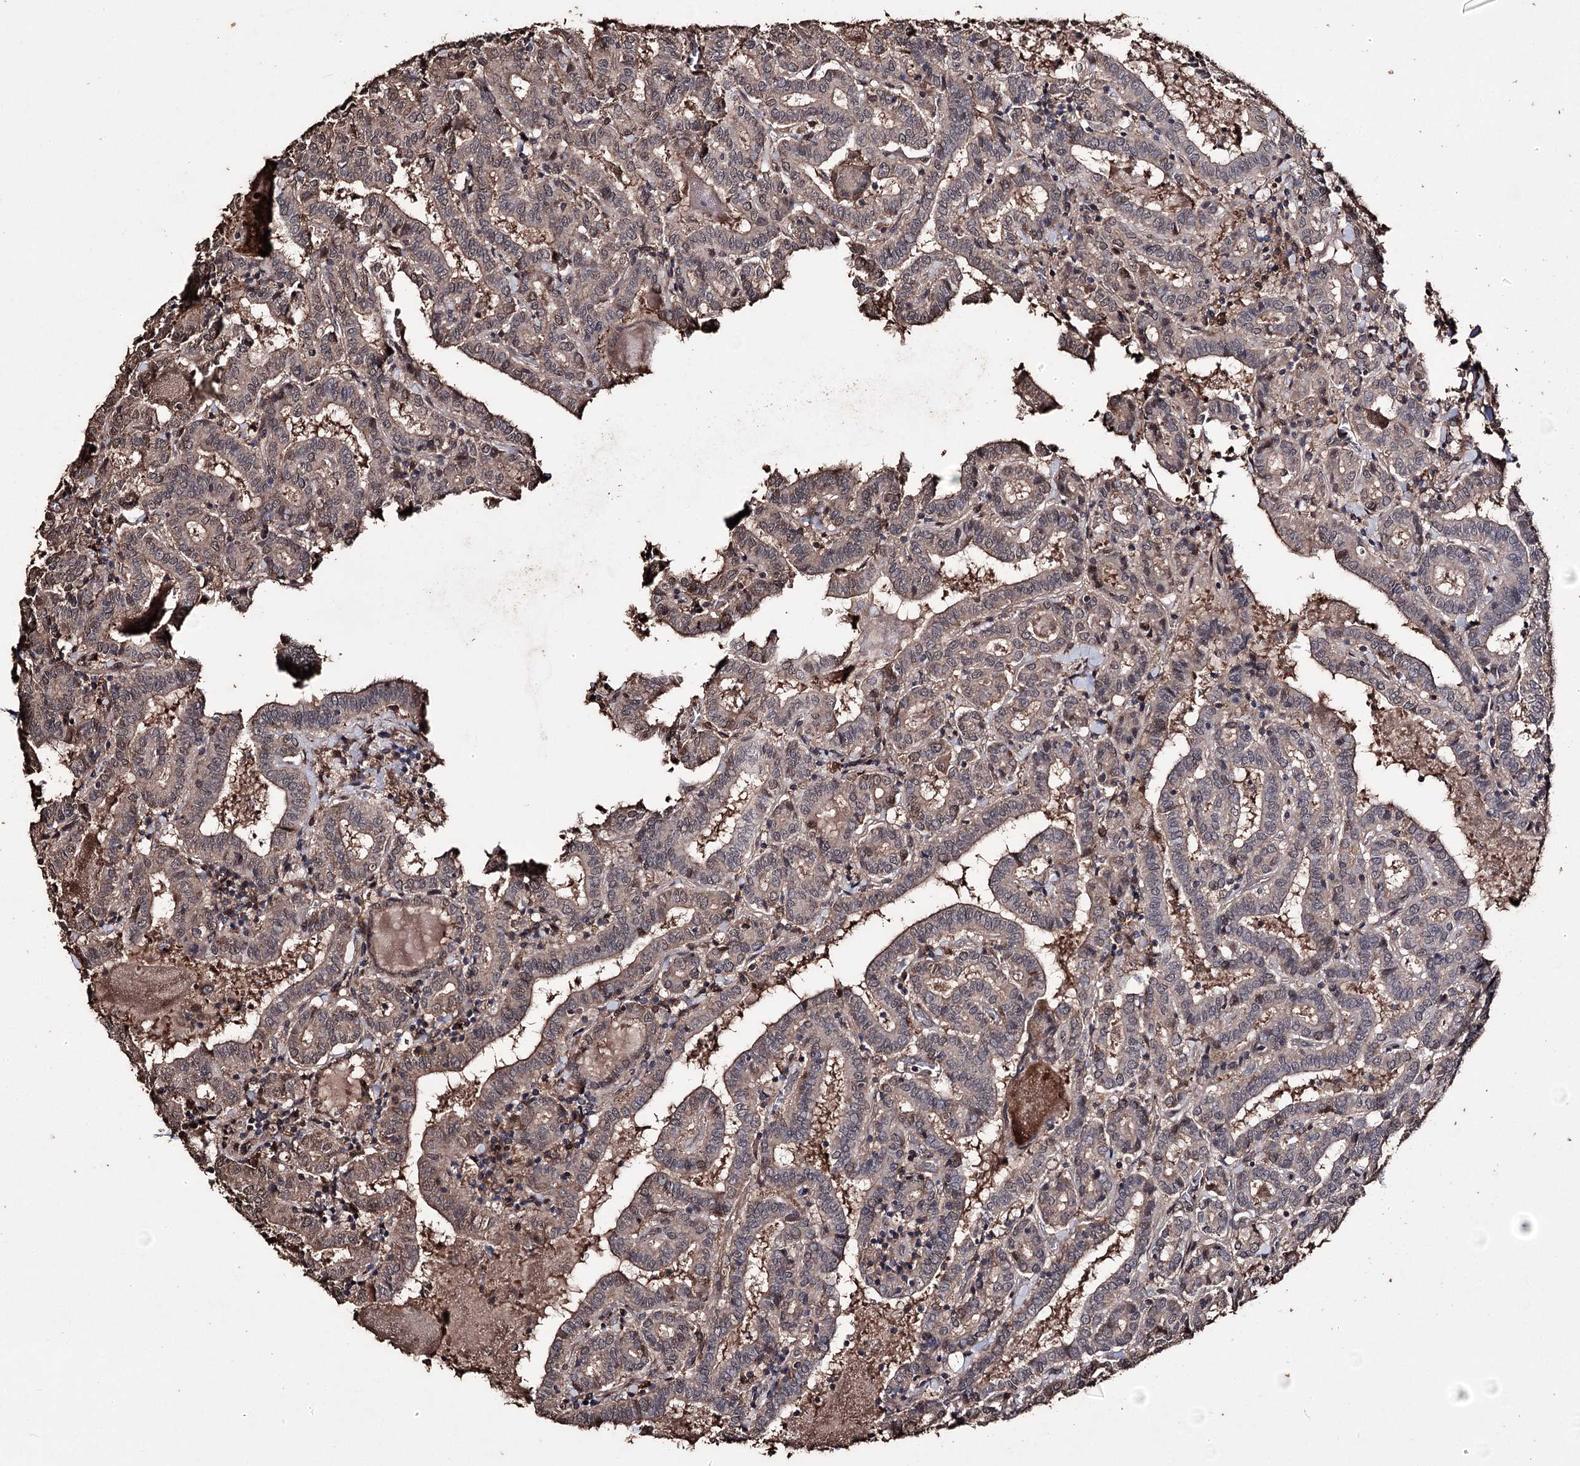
{"staining": {"intensity": "weak", "quantity": "25%-75%", "location": "cytoplasmic/membranous"}, "tissue": "thyroid cancer", "cell_type": "Tumor cells", "image_type": "cancer", "snomed": [{"axis": "morphology", "description": "Papillary adenocarcinoma, NOS"}, {"axis": "topography", "description": "Thyroid gland"}], "caption": "Weak cytoplasmic/membranous protein expression is identified in about 25%-75% of tumor cells in thyroid cancer. (DAB (3,3'-diaminobenzidine) IHC with brightfield microscopy, high magnification).", "gene": "ZNF662", "patient": {"sex": "female", "age": 72}}